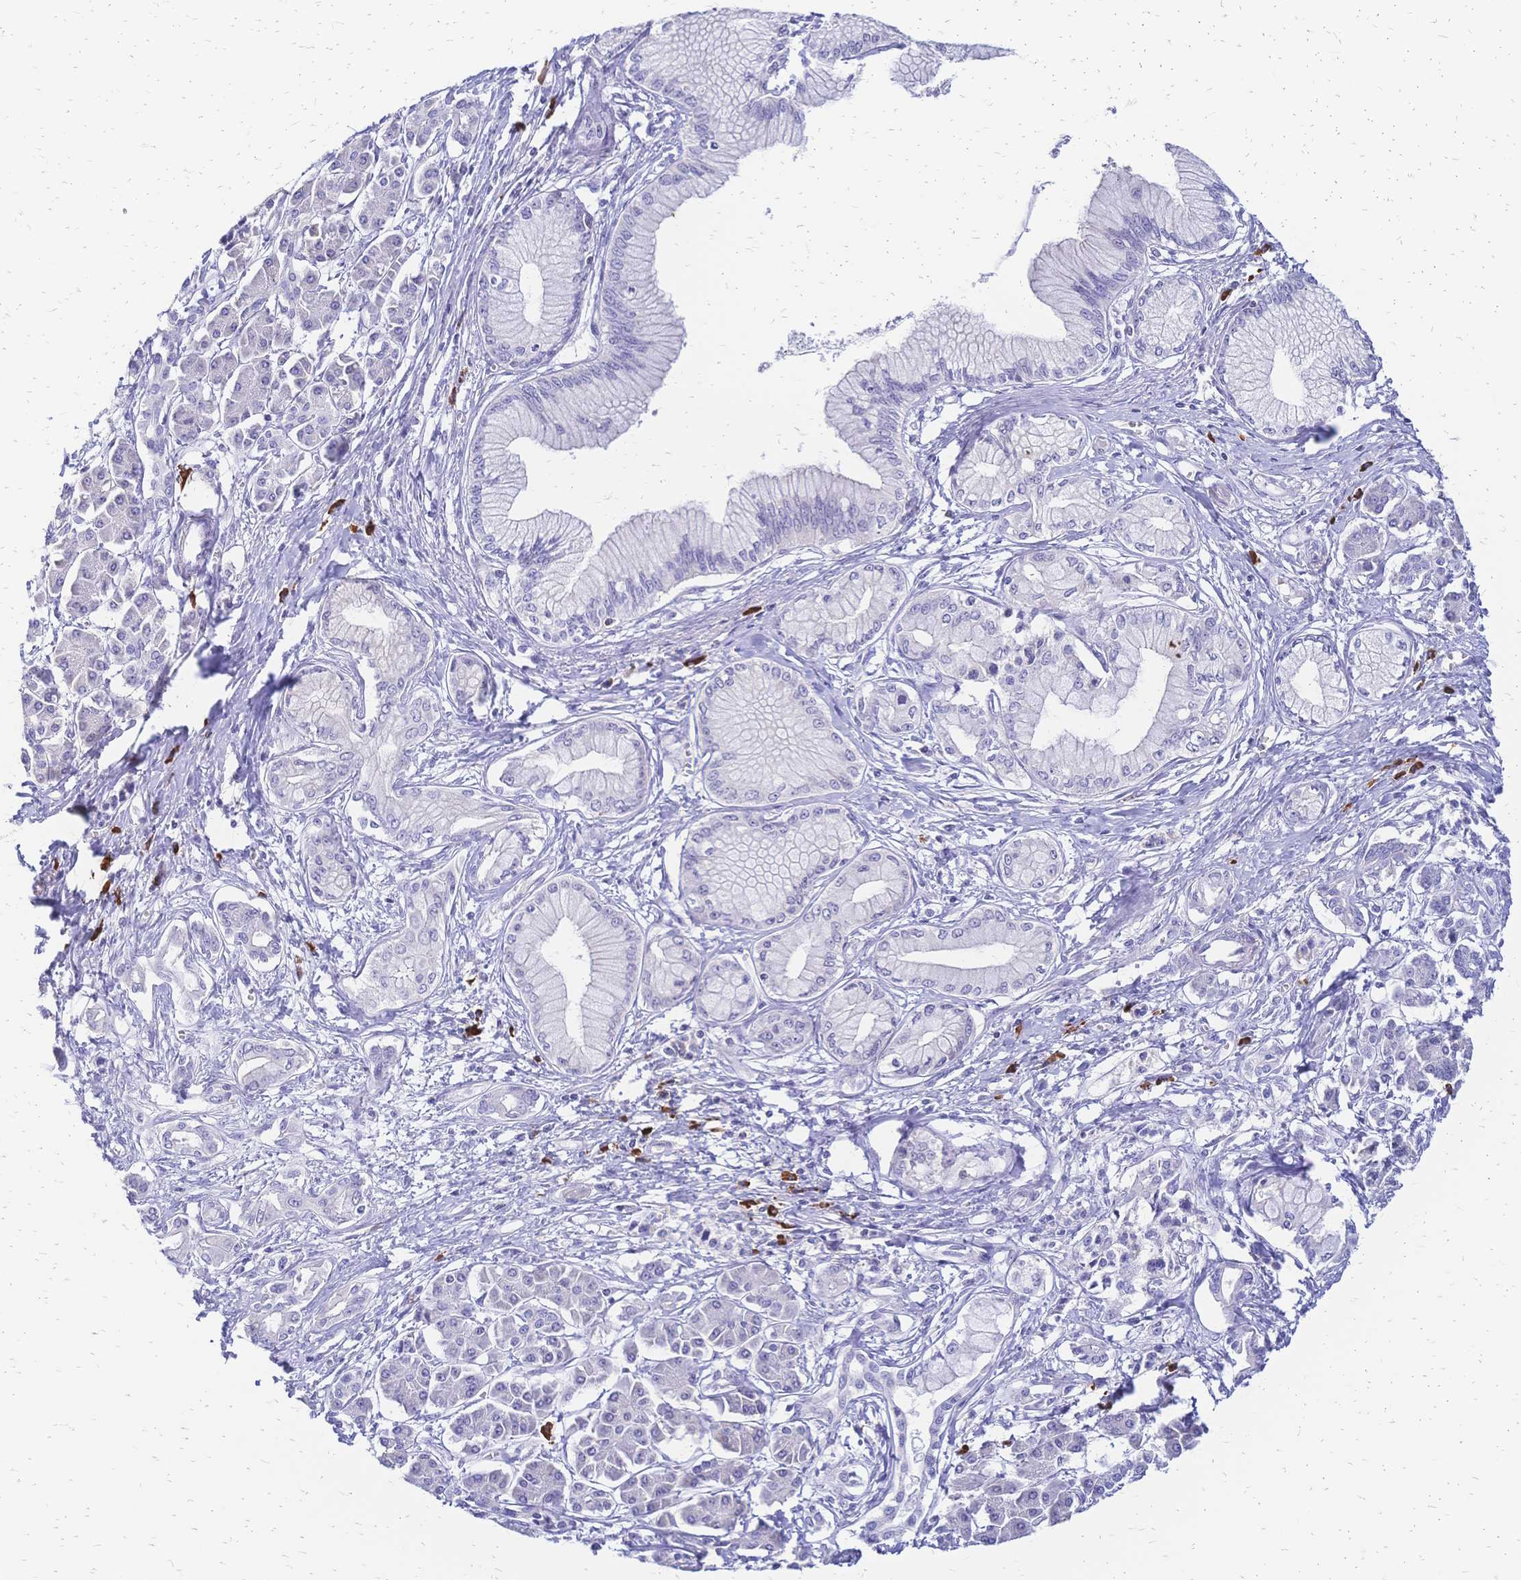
{"staining": {"intensity": "negative", "quantity": "none", "location": "none"}, "tissue": "pancreatic cancer", "cell_type": "Tumor cells", "image_type": "cancer", "snomed": [{"axis": "morphology", "description": "Adenocarcinoma, NOS"}, {"axis": "topography", "description": "Pancreas"}], "caption": "A photomicrograph of human pancreatic cancer is negative for staining in tumor cells.", "gene": "IL2RA", "patient": {"sex": "female", "age": 68}}